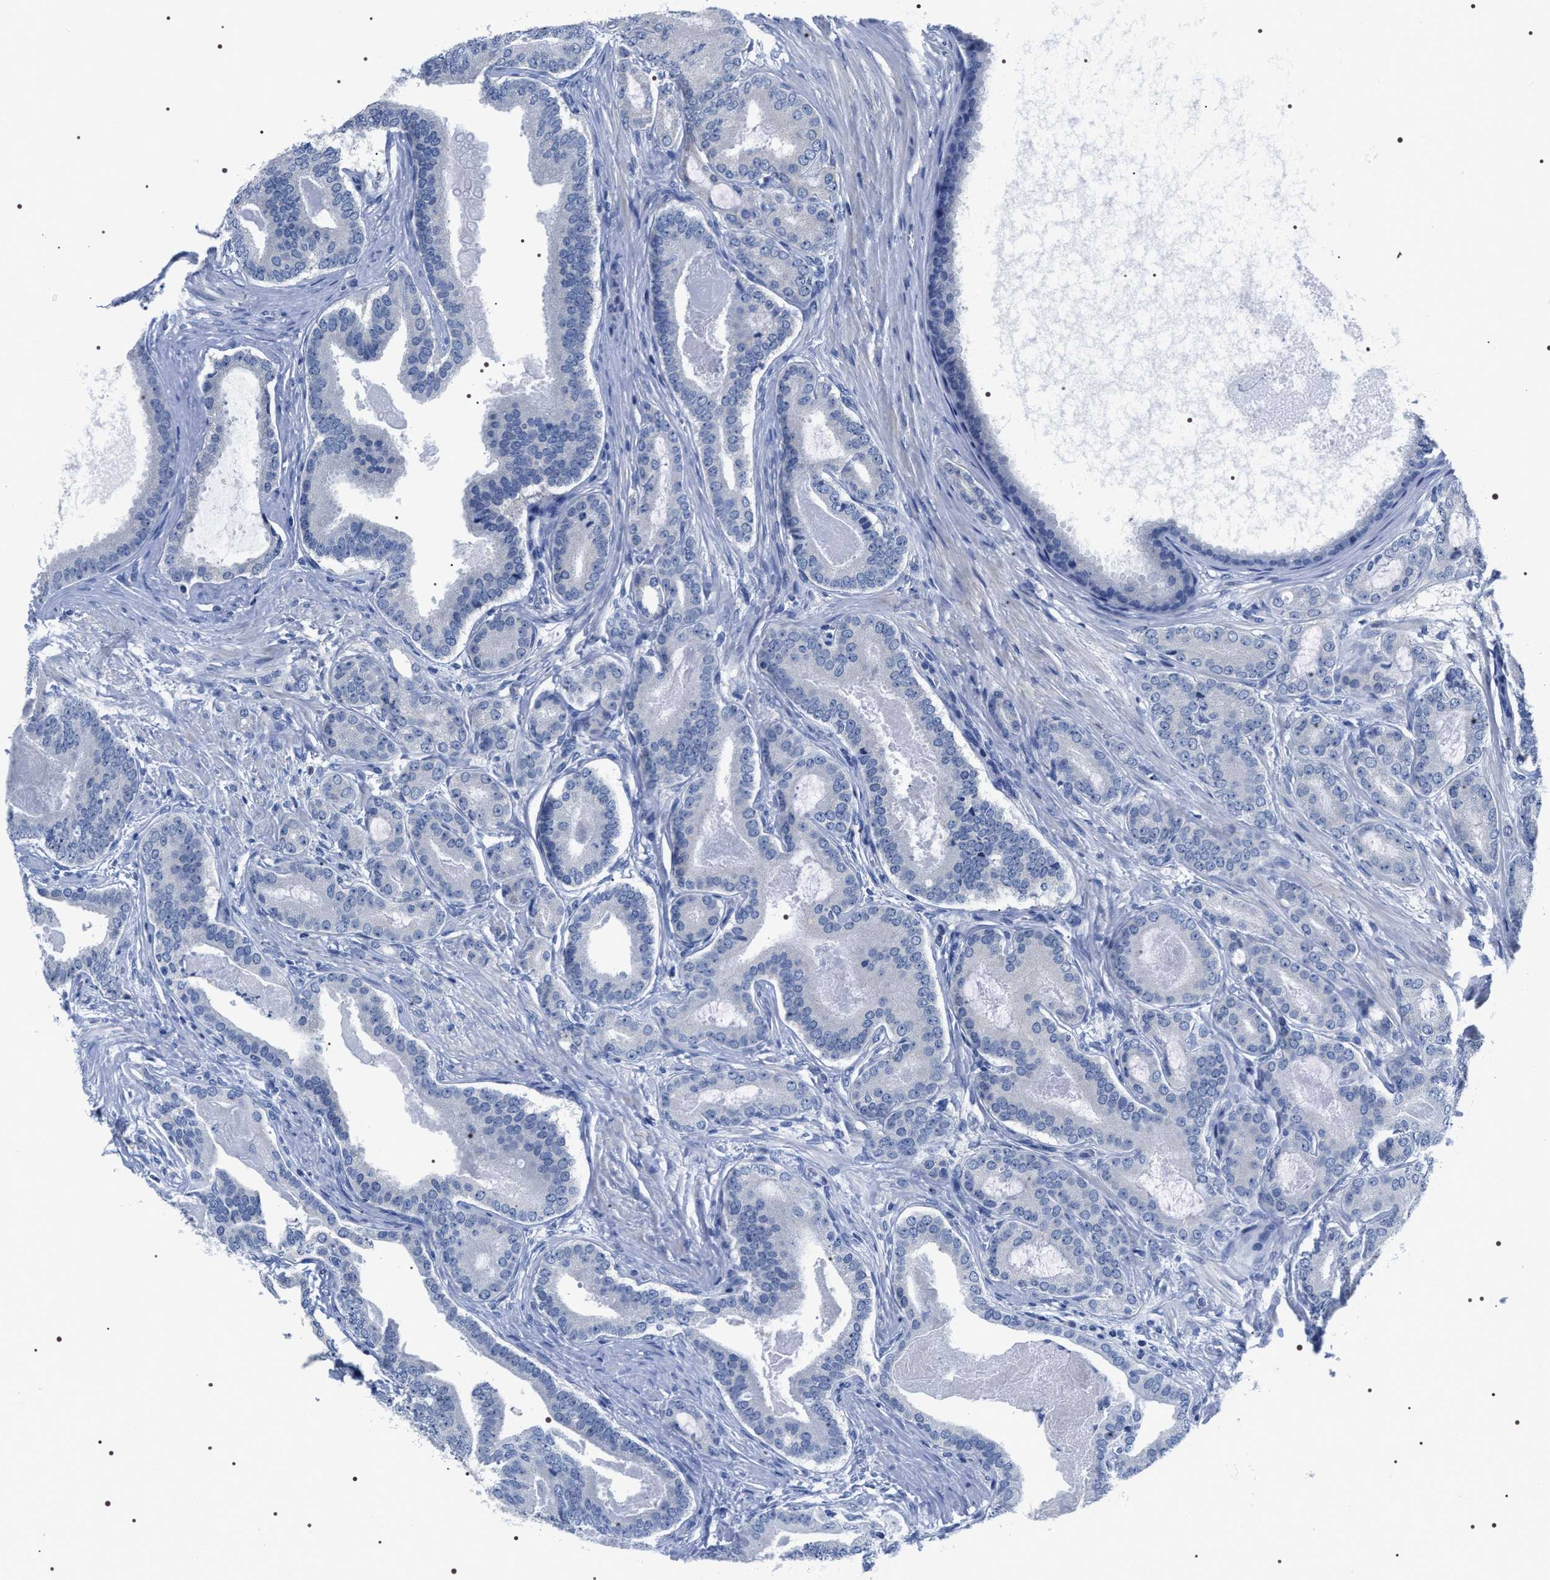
{"staining": {"intensity": "negative", "quantity": "none", "location": "none"}, "tissue": "prostate cancer", "cell_type": "Tumor cells", "image_type": "cancer", "snomed": [{"axis": "morphology", "description": "Adenocarcinoma, High grade"}, {"axis": "topography", "description": "Prostate"}], "caption": "This image is of prostate cancer stained with IHC to label a protein in brown with the nuclei are counter-stained blue. There is no expression in tumor cells.", "gene": "ADH4", "patient": {"sex": "male", "age": 60}}